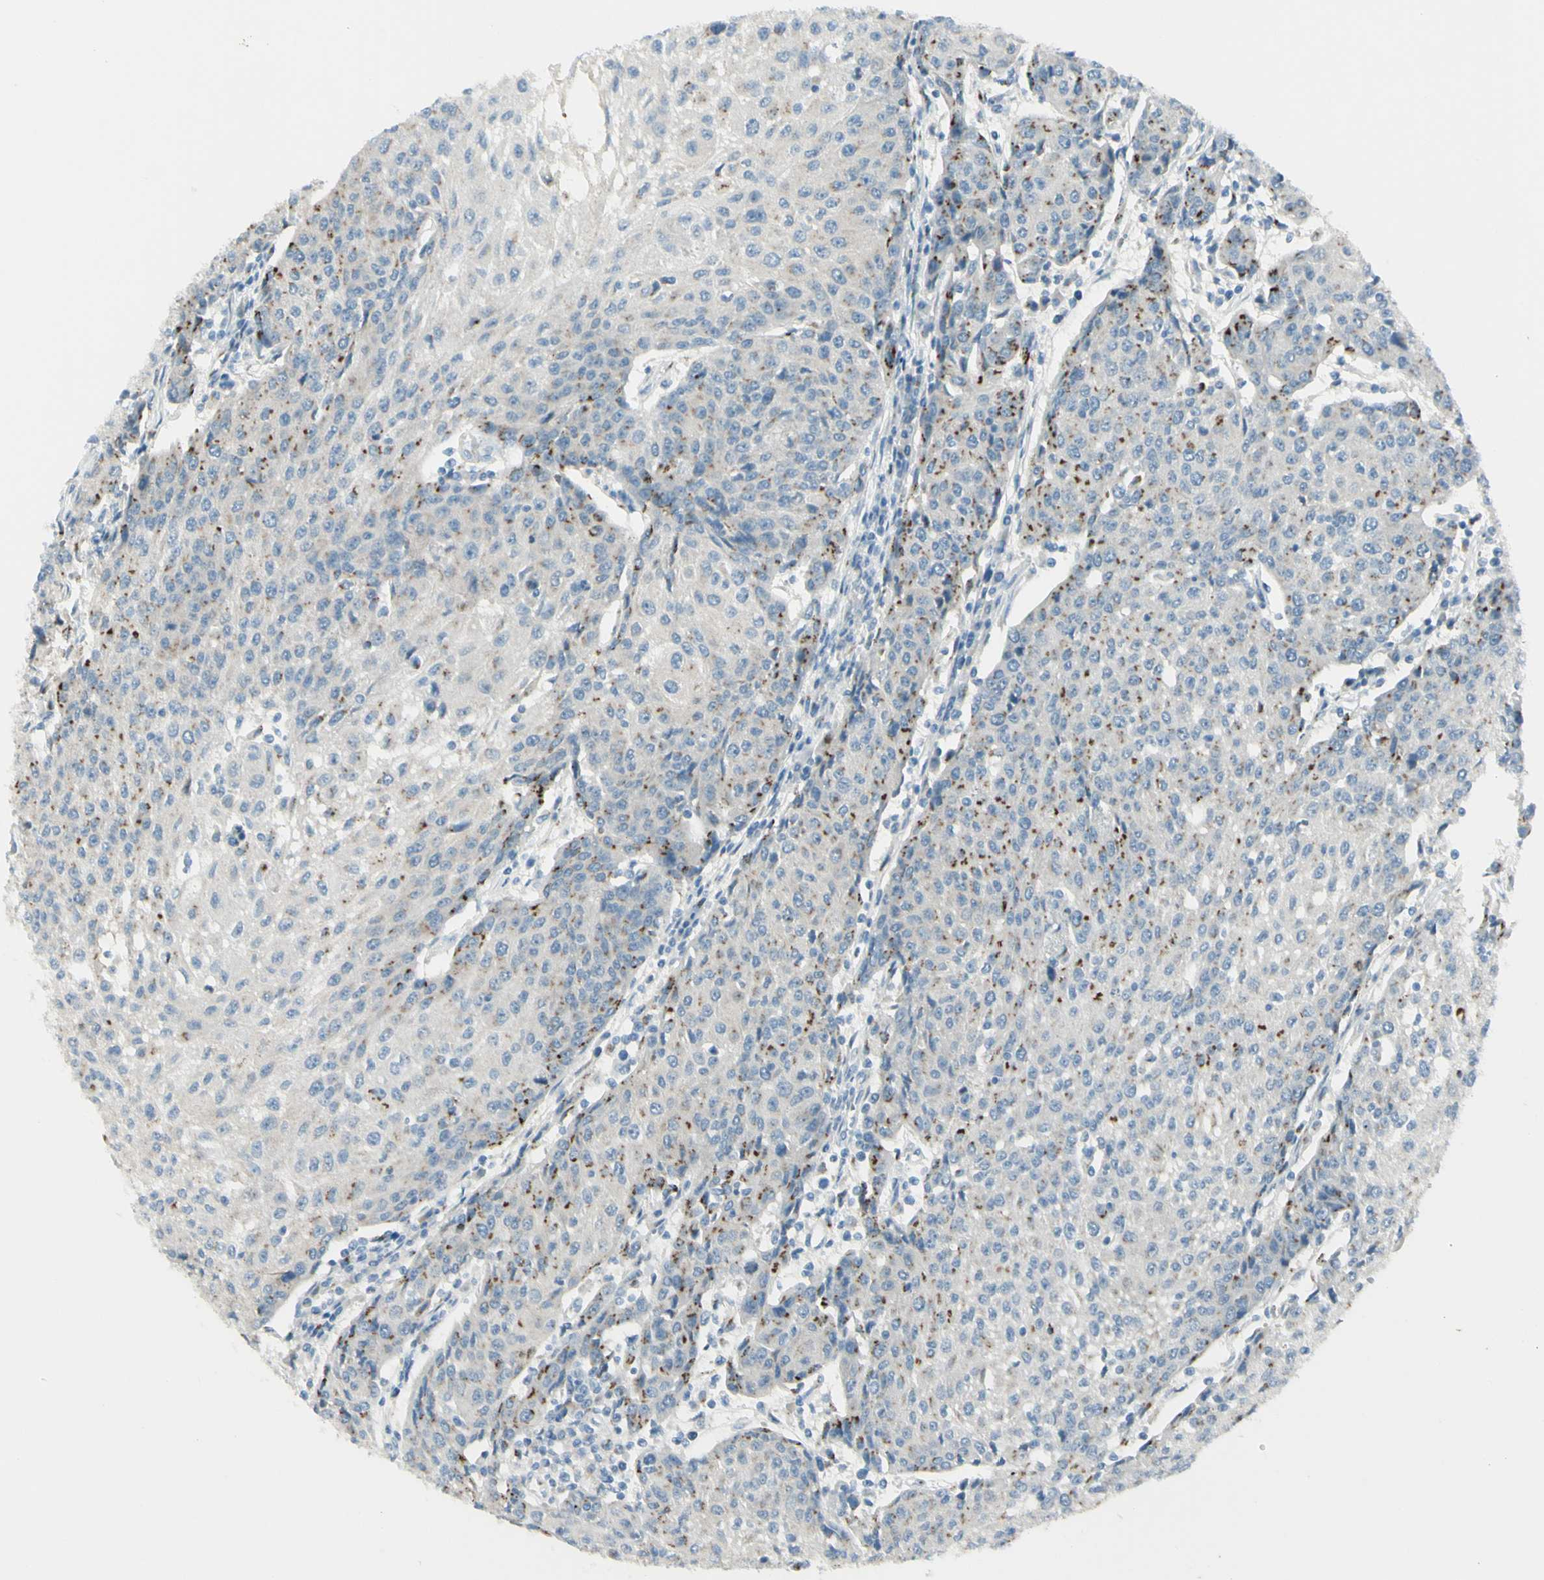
{"staining": {"intensity": "moderate", "quantity": "25%-75%", "location": "cytoplasmic/membranous"}, "tissue": "urothelial cancer", "cell_type": "Tumor cells", "image_type": "cancer", "snomed": [{"axis": "morphology", "description": "Urothelial carcinoma, High grade"}, {"axis": "topography", "description": "Urinary bladder"}], "caption": "A medium amount of moderate cytoplasmic/membranous expression is identified in approximately 25%-75% of tumor cells in urothelial carcinoma (high-grade) tissue.", "gene": "B4GALT1", "patient": {"sex": "female", "age": 85}}